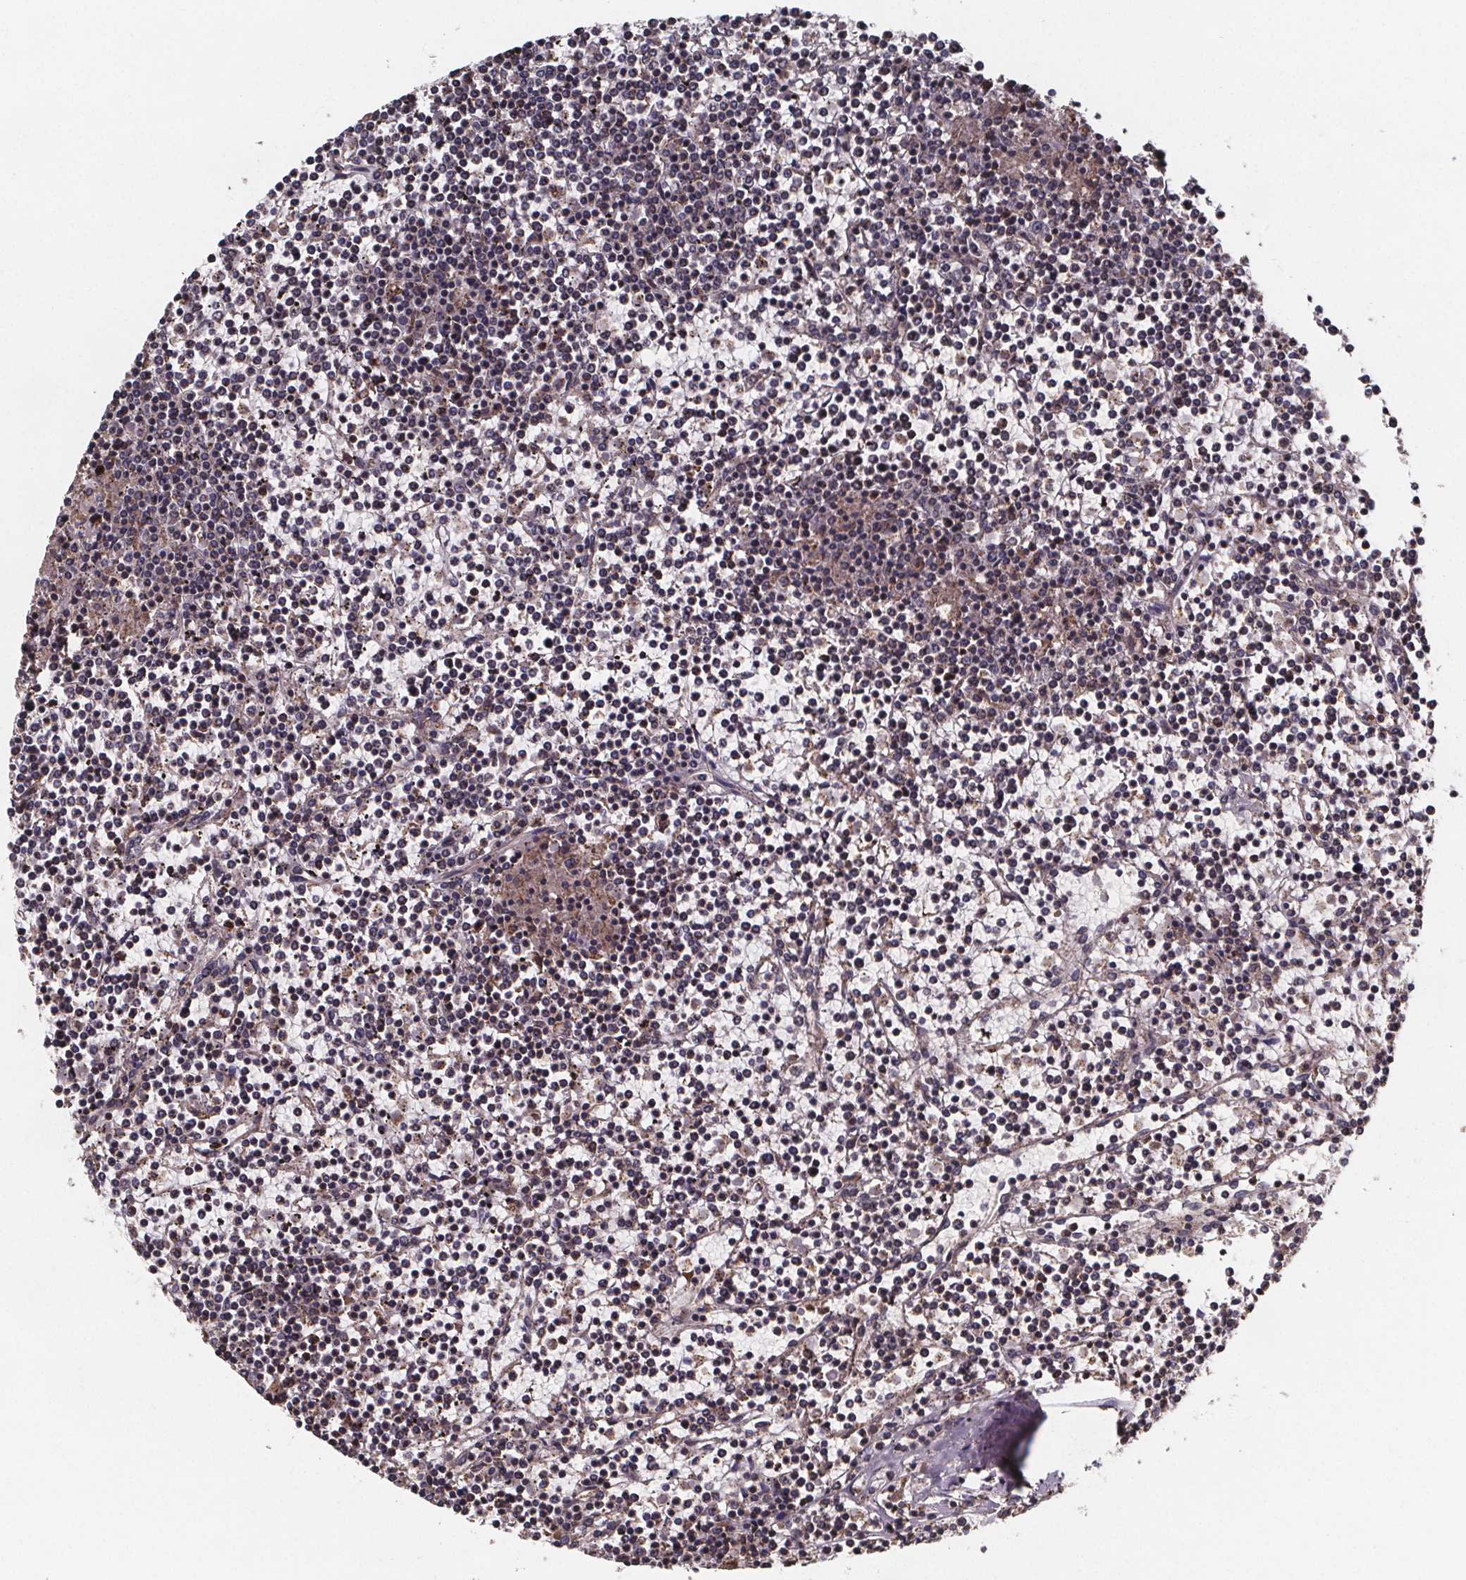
{"staining": {"intensity": "negative", "quantity": "none", "location": "none"}, "tissue": "lymphoma", "cell_type": "Tumor cells", "image_type": "cancer", "snomed": [{"axis": "morphology", "description": "Malignant lymphoma, non-Hodgkin's type, Low grade"}, {"axis": "topography", "description": "Spleen"}], "caption": "Photomicrograph shows no significant protein staining in tumor cells of malignant lymphoma, non-Hodgkin's type (low-grade).", "gene": "ZNF879", "patient": {"sex": "female", "age": 19}}